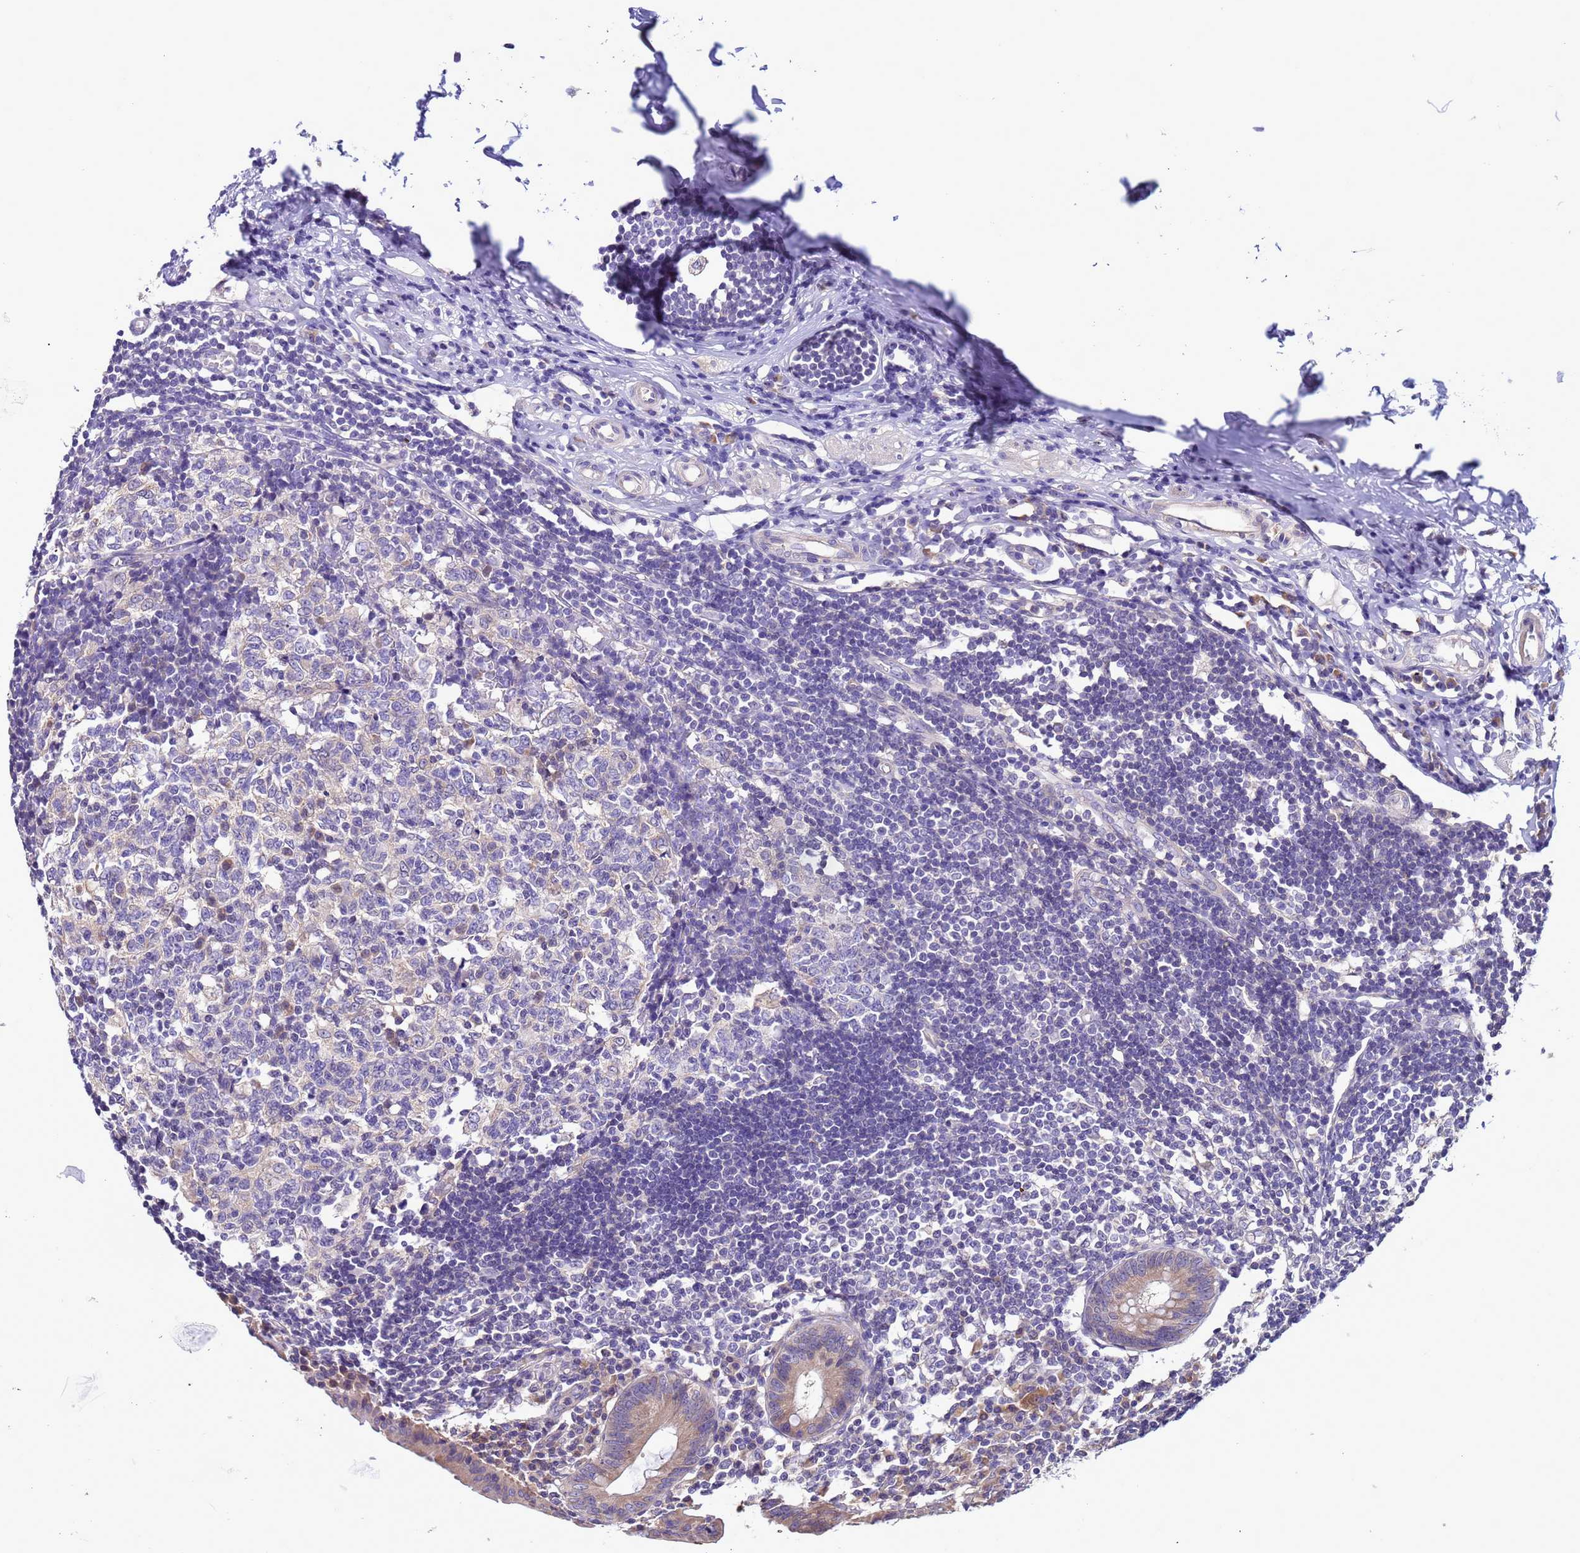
{"staining": {"intensity": "weak", "quantity": ">75%", "location": "cytoplasmic/membranous"}, "tissue": "appendix", "cell_type": "Glandular cells", "image_type": "normal", "snomed": [{"axis": "morphology", "description": "Normal tissue, NOS"}, {"axis": "topography", "description": "Appendix"}], "caption": "A low amount of weak cytoplasmic/membranous positivity is seen in about >75% of glandular cells in benign appendix.", "gene": "ELMOD2", "patient": {"sex": "female", "age": 54}}